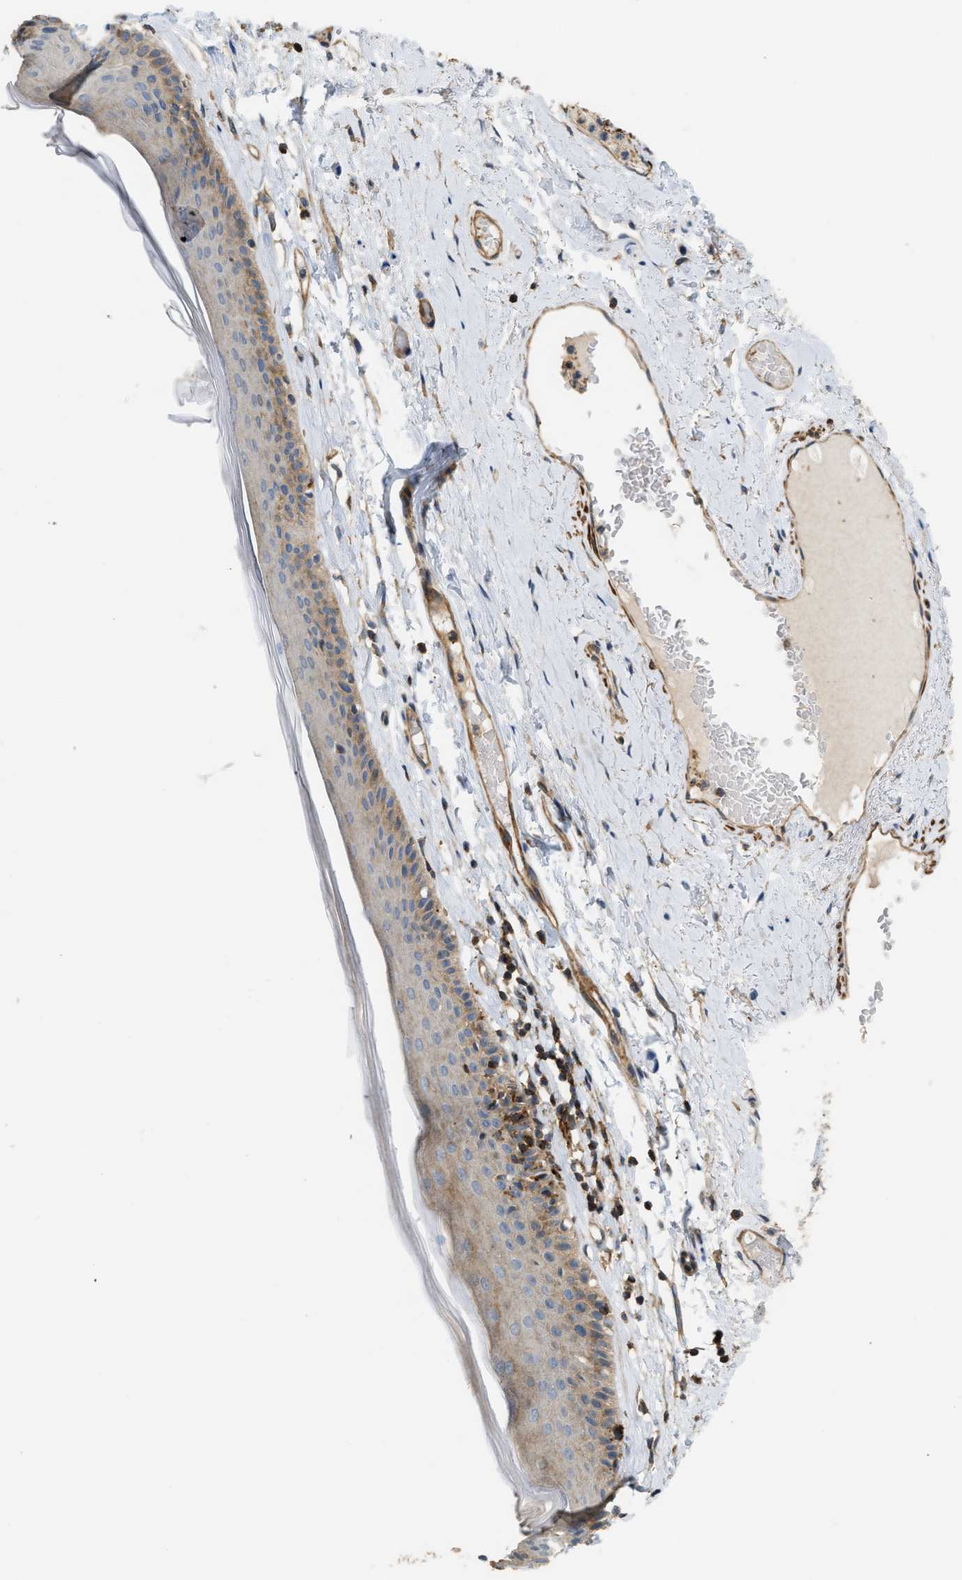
{"staining": {"intensity": "moderate", "quantity": "25%-75%", "location": "cytoplasmic/membranous"}, "tissue": "skin", "cell_type": "Epidermal cells", "image_type": "normal", "snomed": [{"axis": "morphology", "description": "Normal tissue, NOS"}, {"axis": "topography", "description": "Vulva"}], "caption": "Immunohistochemical staining of unremarkable human skin shows moderate cytoplasmic/membranous protein expression in approximately 25%-75% of epidermal cells.", "gene": "BTN3A2", "patient": {"sex": "female", "age": 73}}